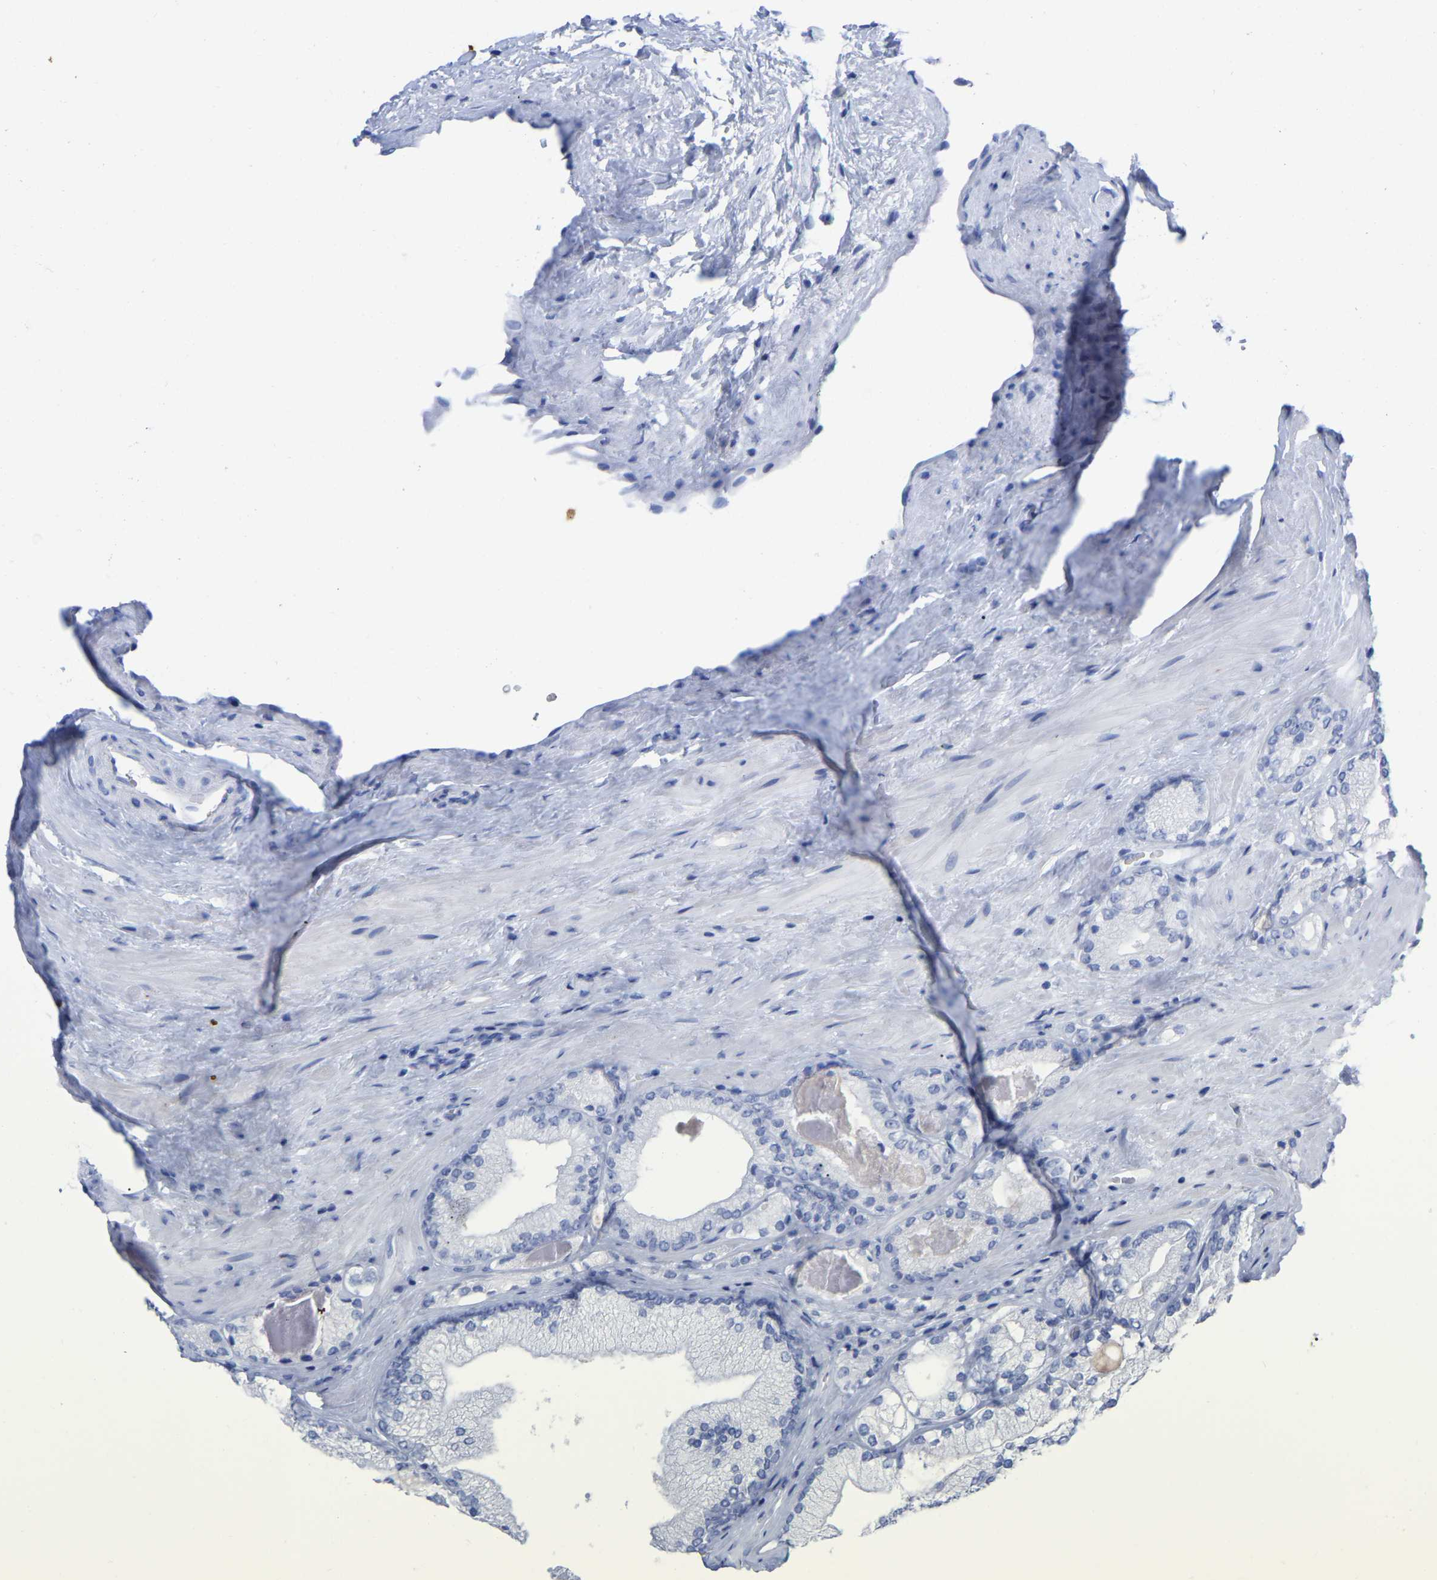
{"staining": {"intensity": "negative", "quantity": "none", "location": "none"}, "tissue": "prostate cancer", "cell_type": "Tumor cells", "image_type": "cancer", "snomed": [{"axis": "morphology", "description": "Adenocarcinoma, Low grade"}, {"axis": "topography", "description": "Prostate"}], "caption": "The histopathology image demonstrates no significant positivity in tumor cells of adenocarcinoma (low-grade) (prostate). Nuclei are stained in blue.", "gene": "HAPLN1", "patient": {"sex": "male", "age": 65}}